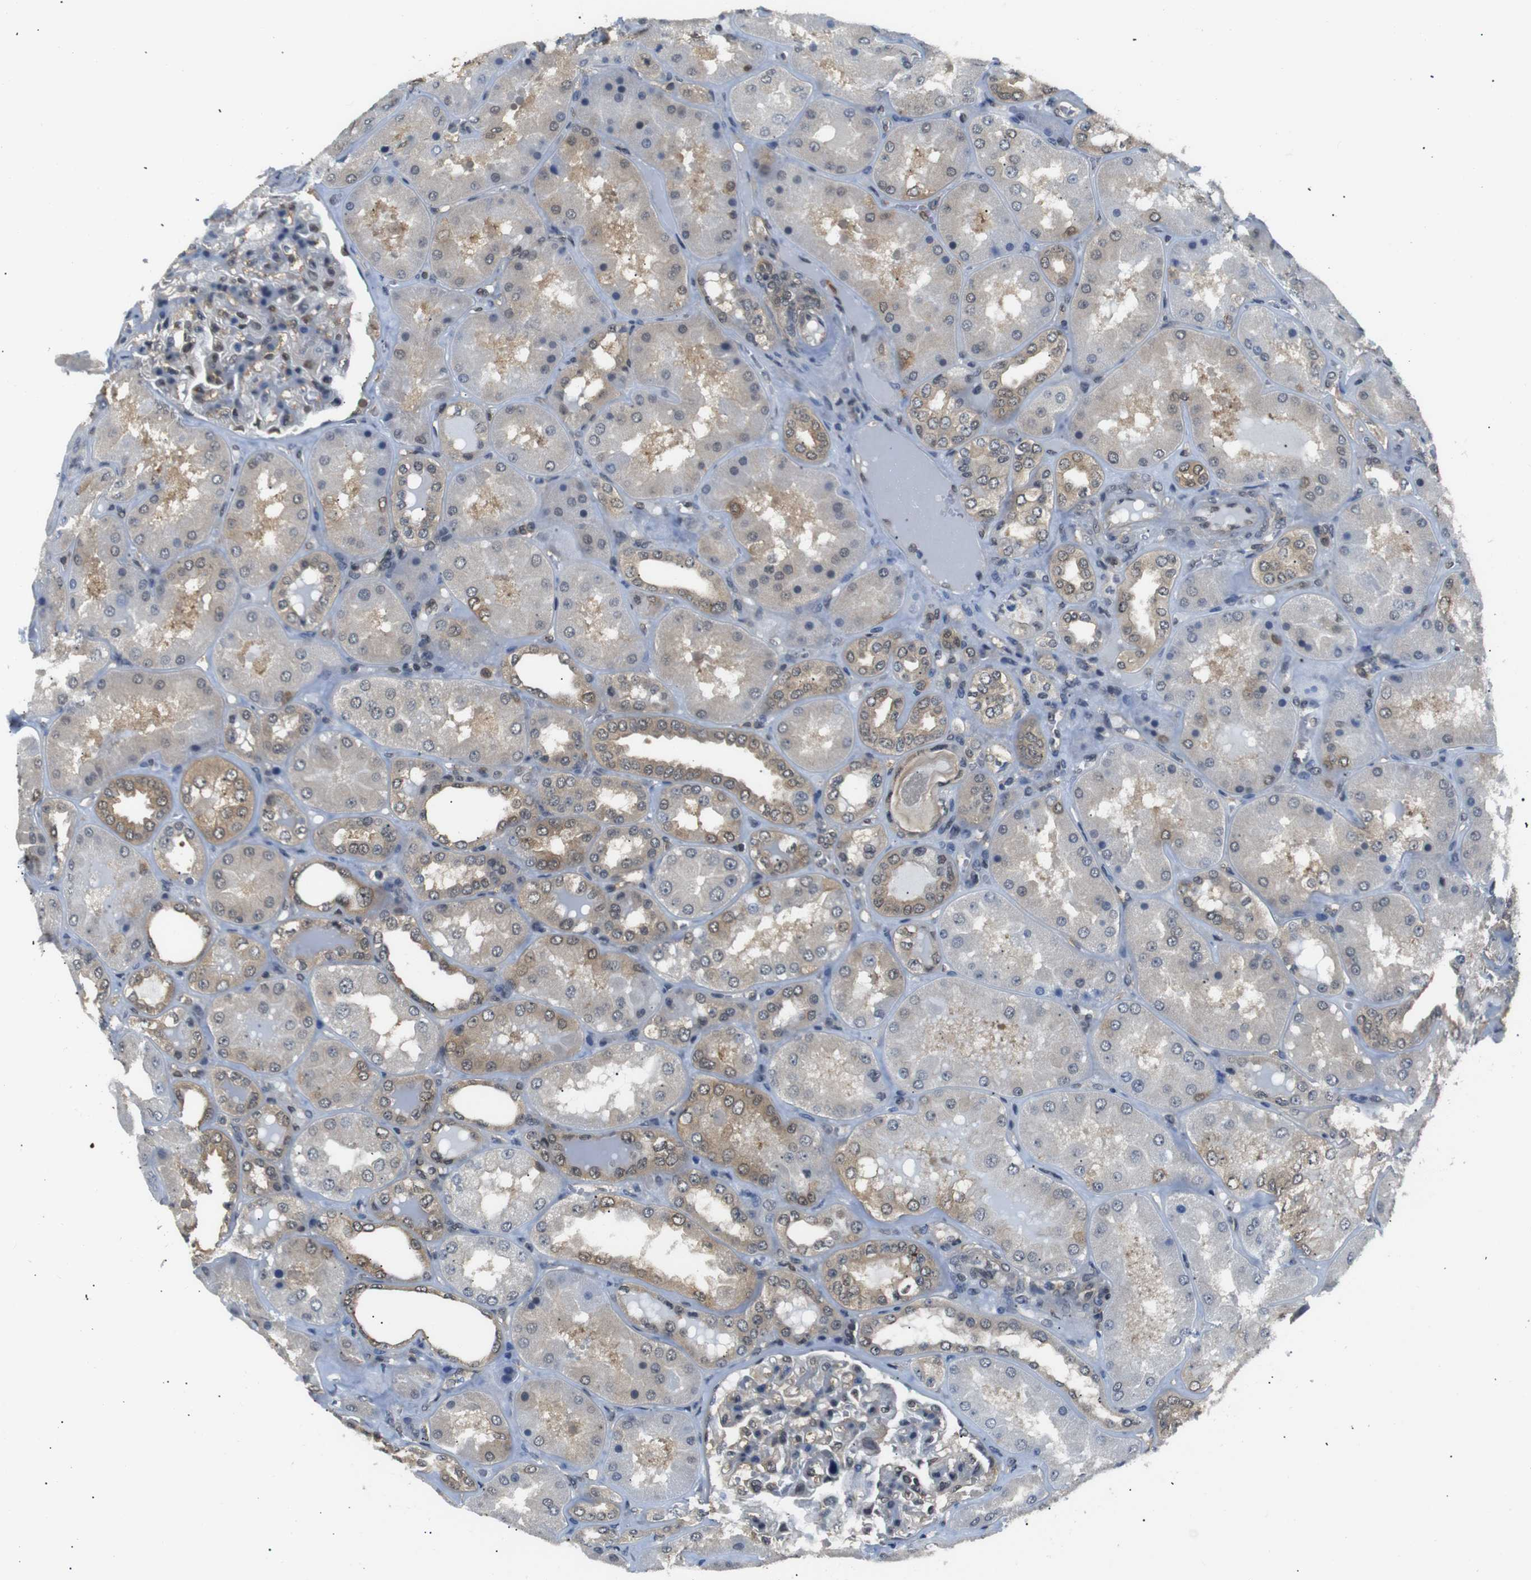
{"staining": {"intensity": "moderate", "quantity": "25%-75%", "location": "cytoplasmic/membranous,nuclear"}, "tissue": "kidney", "cell_type": "Cells in glomeruli", "image_type": "normal", "snomed": [{"axis": "morphology", "description": "Normal tissue, NOS"}, {"axis": "topography", "description": "Kidney"}], "caption": "IHC histopathology image of benign kidney: human kidney stained using IHC reveals medium levels of moderate protein expression localized specifically in the cytoplasmic/membranous,nuclear of cells in glomeruli, appearing as a cytoplasmic/membranous,nuclear brown color.", "gene": "UBXN1", "patient": {"sex": "female", "age": 56}}